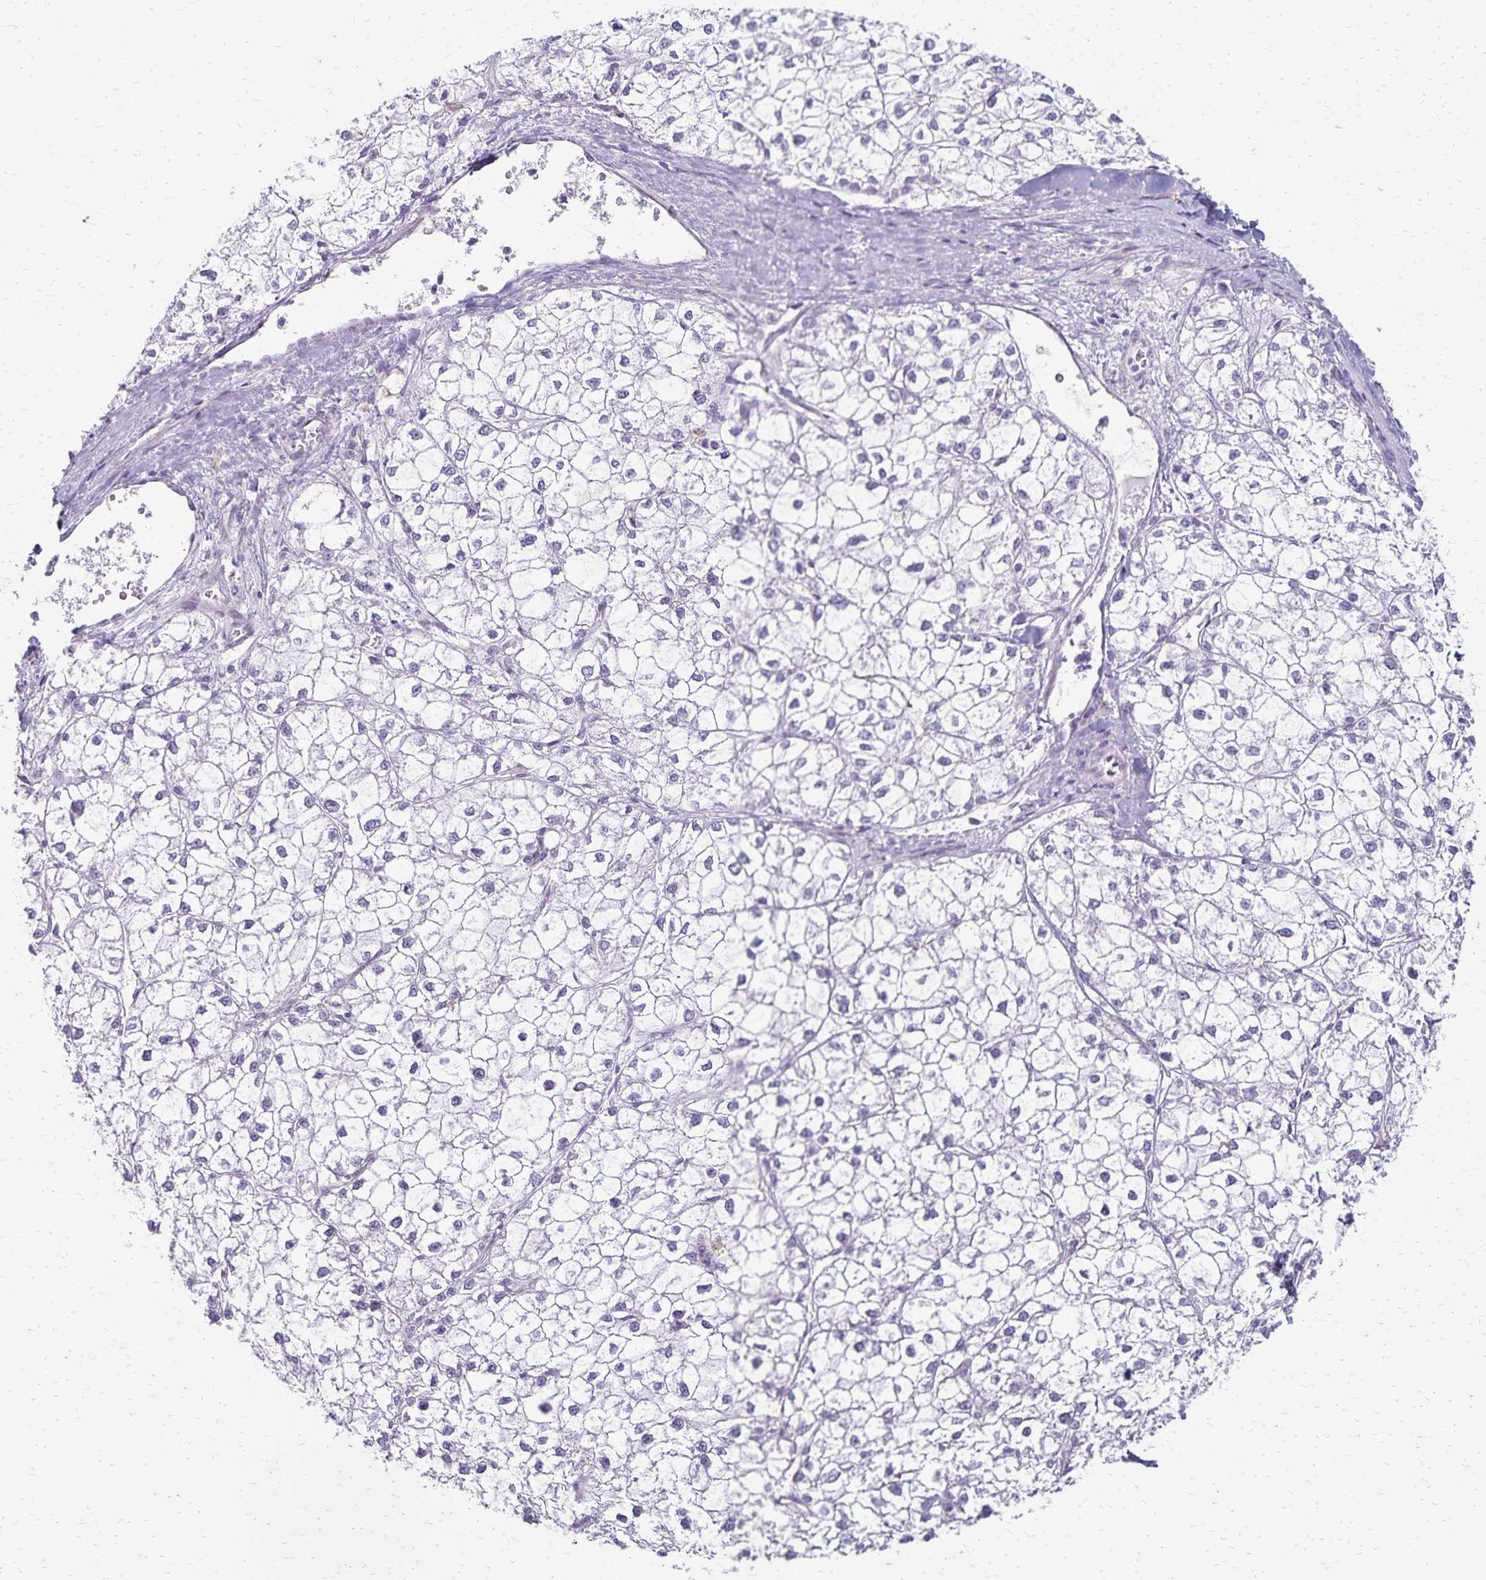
{"staining": {"intensity": "negative", "quantity": "none", "location": "none"}, "tissue": "liver cancer", "cell_type": "Tumor cells", "image_type": "cancer", "snomed": [{"axis": "morphology", "description": "Carcinoma, Hepatocellular, NOS"}, {"axis": "topography", "description": "Liver"}], "caption": "Tumor cells show no significant protein expression in liver cancer (hepatocellular carcinoma).", "gene": "KISS1", "patient": {"sex": "female", "age": 43}}